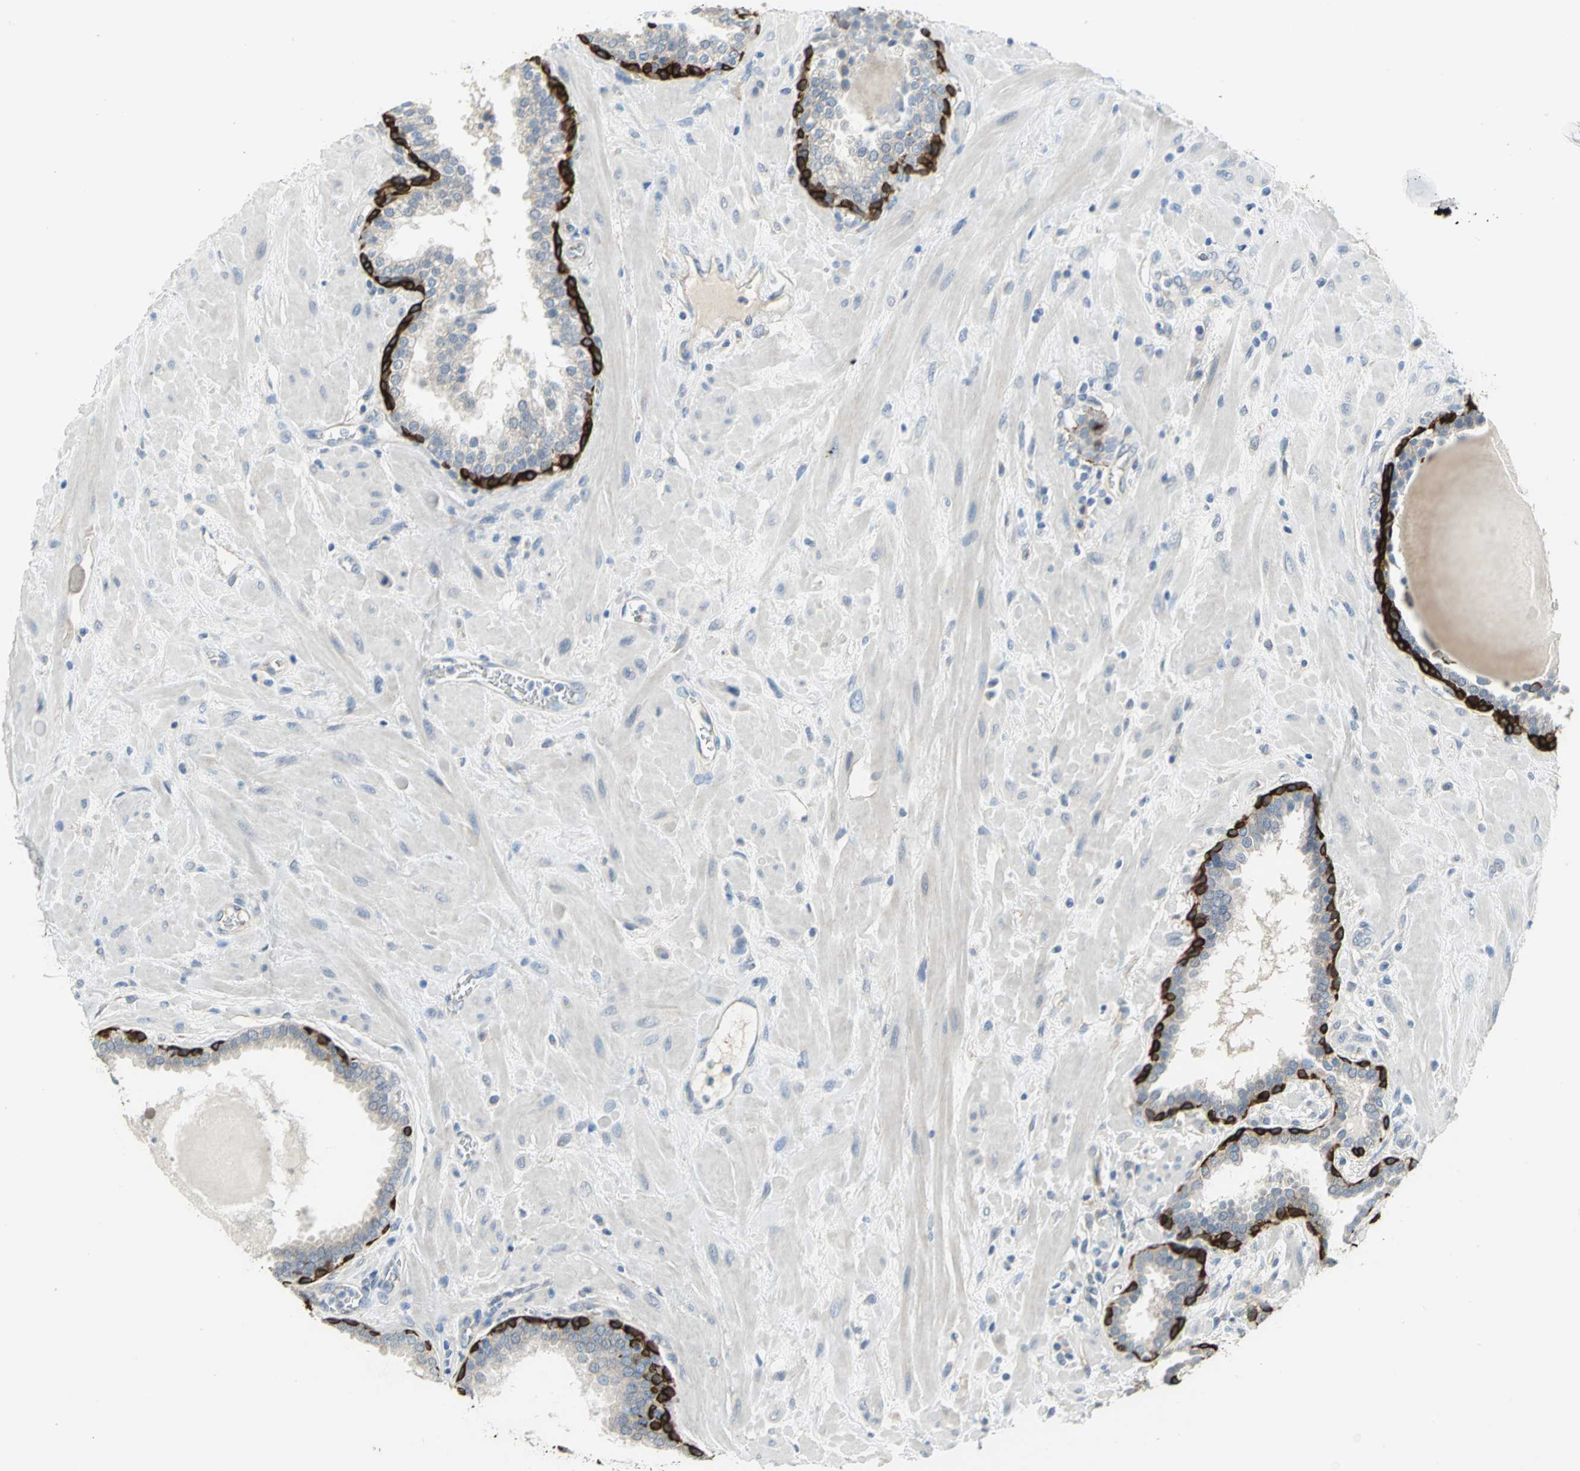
{"staining": {"intensity": "negative", "quantity": "none", "location": "none"}, "tissue": "prostate", "cell_type": "Glandular cells", "image_type": "normal", "snomed": [{"axis": "morphology", "description": "Normal tissue, NOS"}, {"axis": "topography", "description": "Prostate"}], "caption": "Glandular cells show no significant protein expression in unremarkable prostate. (Stains: DAB immunohistochemistry (IHC) with hematoxylin counter stain, Microscopy: brightfield microscopy at high magnification).", "gene": "HTR1F", "patient": {"sex": "male", "age": 51}}